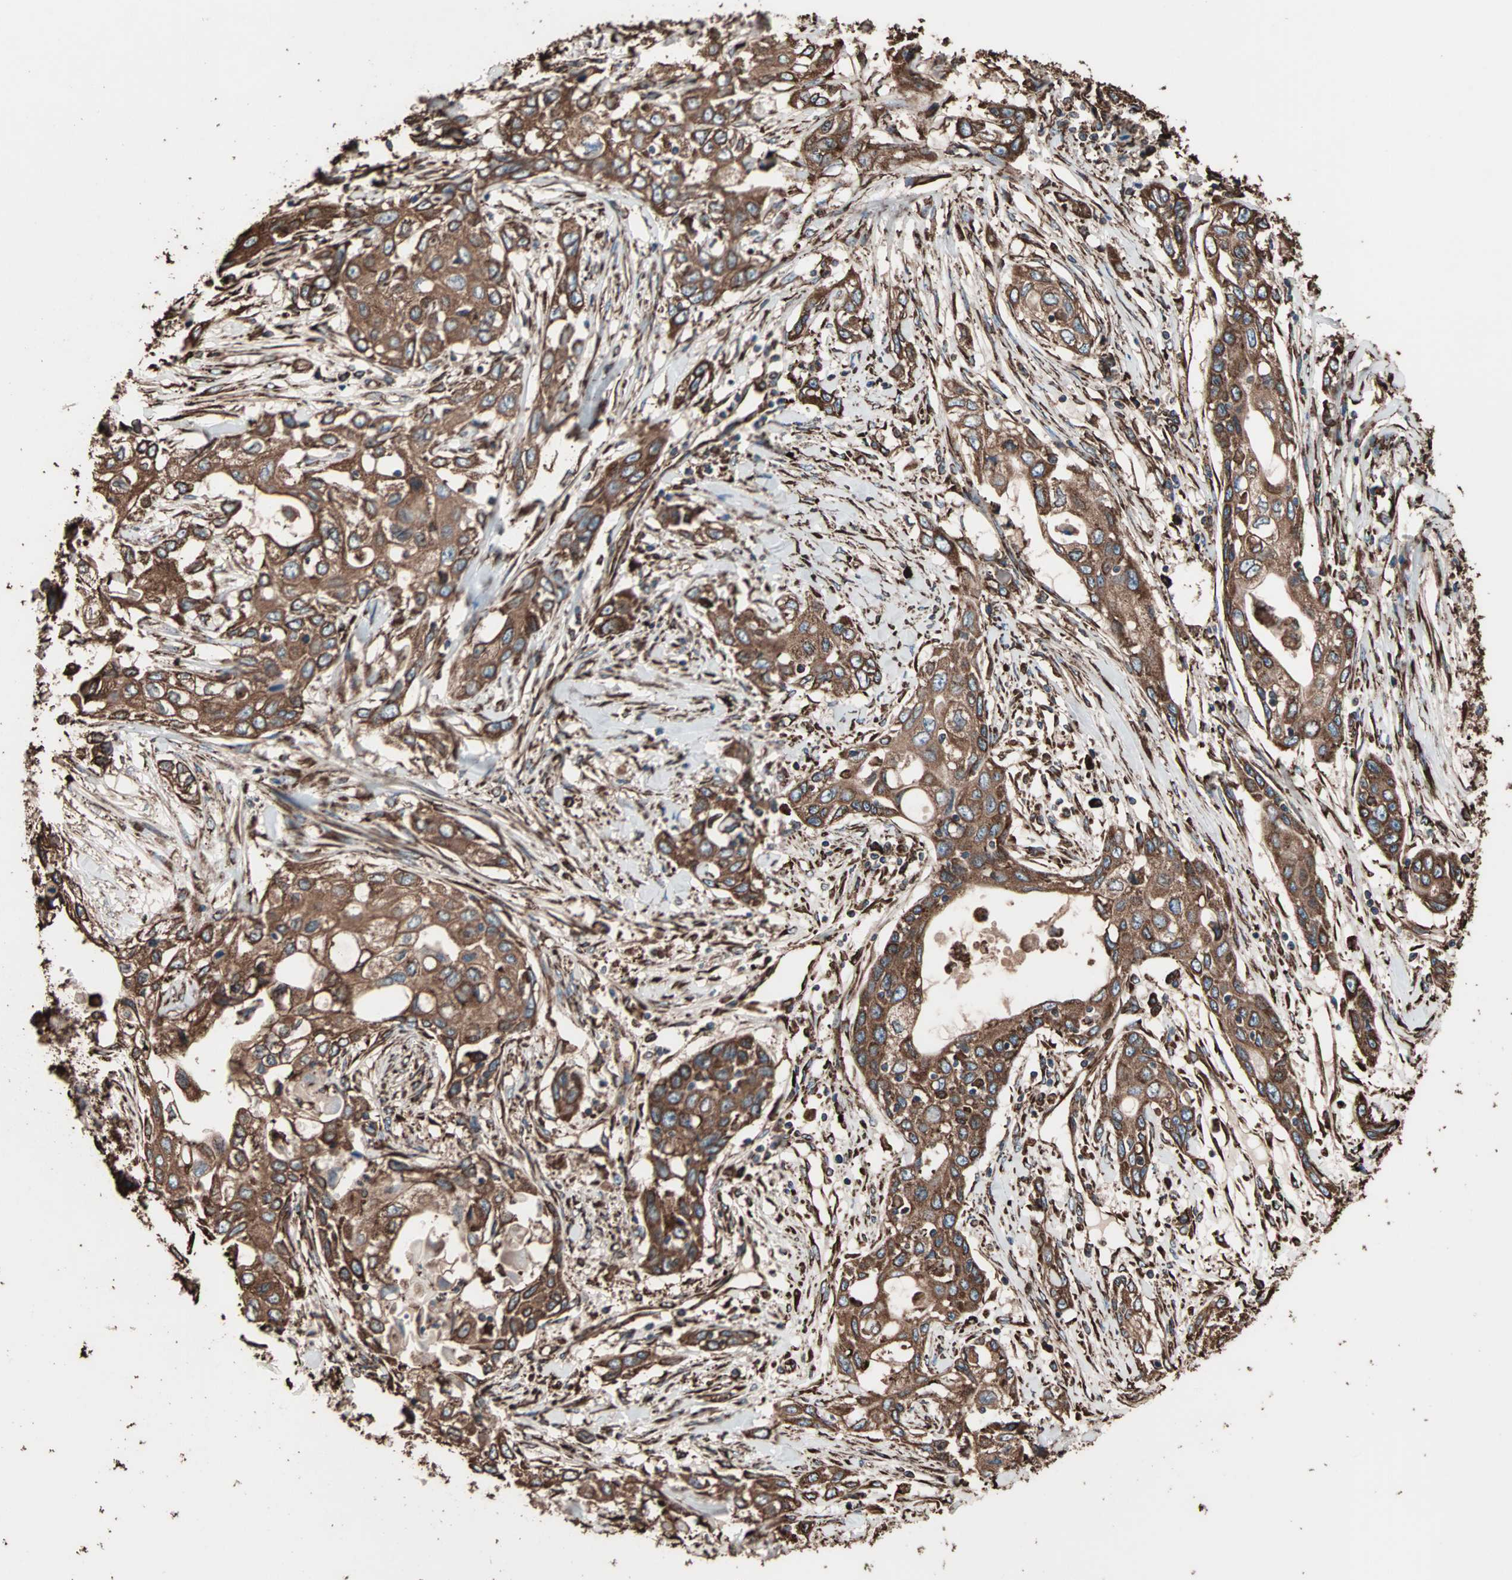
{"staining": {"intensity": "strong", "quantity": ">75%", "location": "cytoplasmic/membranous"}, "tissue": "pancreatic cancer", "cell_type": "Tumor cells", "image_type": "cancer", "snomed": [{"axis": "morphology", "description": "Adenocarcinoma, NOS"}, {"axis": "topography", "description": "Pancreas"}], "caption": "The immunohistochemical stain shows strong cytoplasmic/membranous staining in tumor cells of adenocarcinoma (pancreatic) tissue.", "gene": "HSP90B1", "patient": {"sex": "female", "age": 70}}